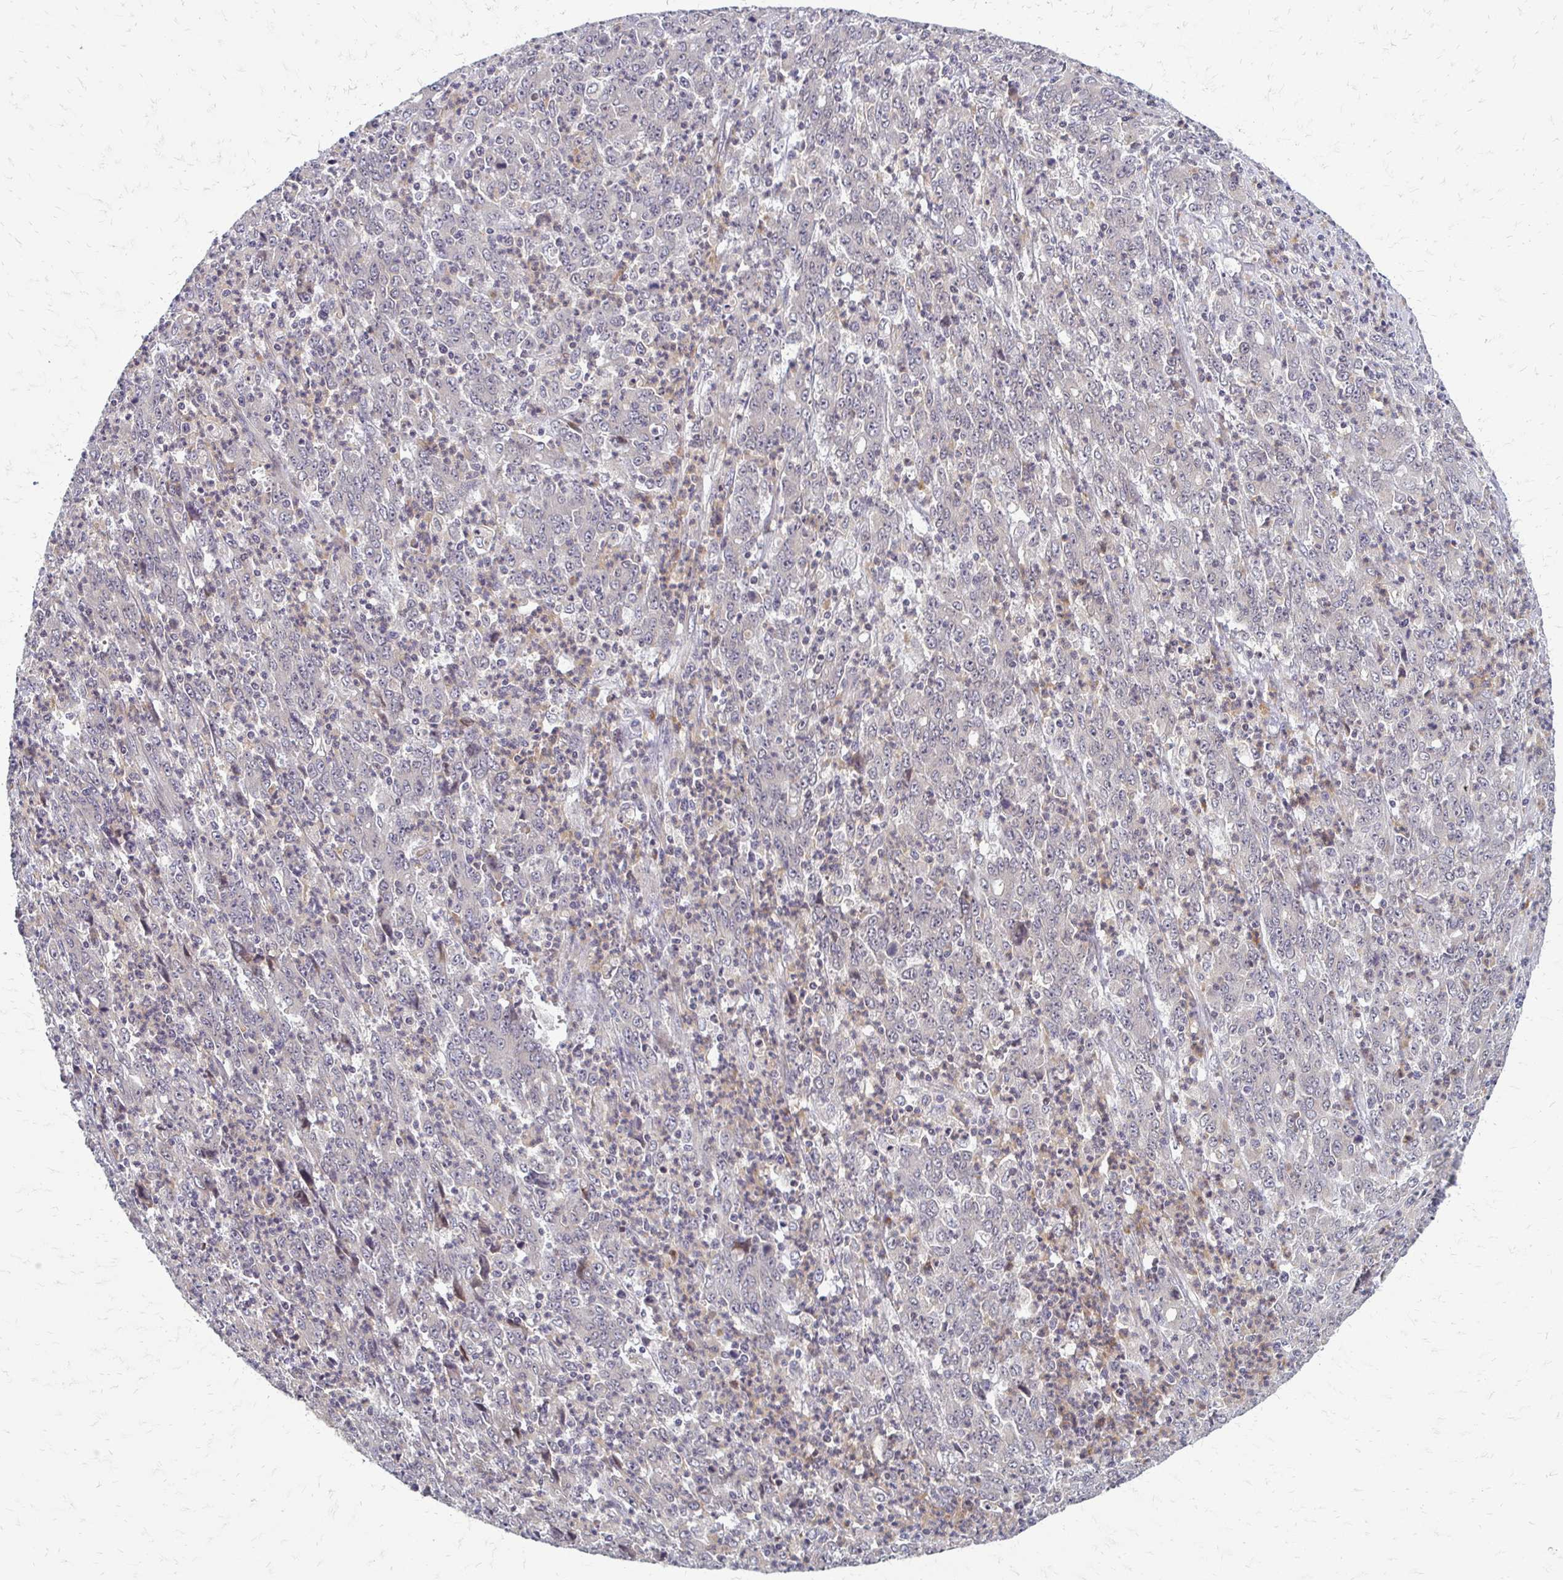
{"staining": {"intensity": "negative", "quantity": "none", "location": "none"}, "tissue": "stomach cancer", "cell_type": "Tumor cells", "image_type": "cancer", "snomed": [{"axis": "morphology", "description": "Adenocarcinoma, NOS"}, {"axis": "topography", "description": "Stomach, lower"}], "caption": "There is no significant staining in tumor cells of stomach cancer (adenocarcinoma).", "gene": "TRIR", "patient": {"sex": "female", "age": 71}}